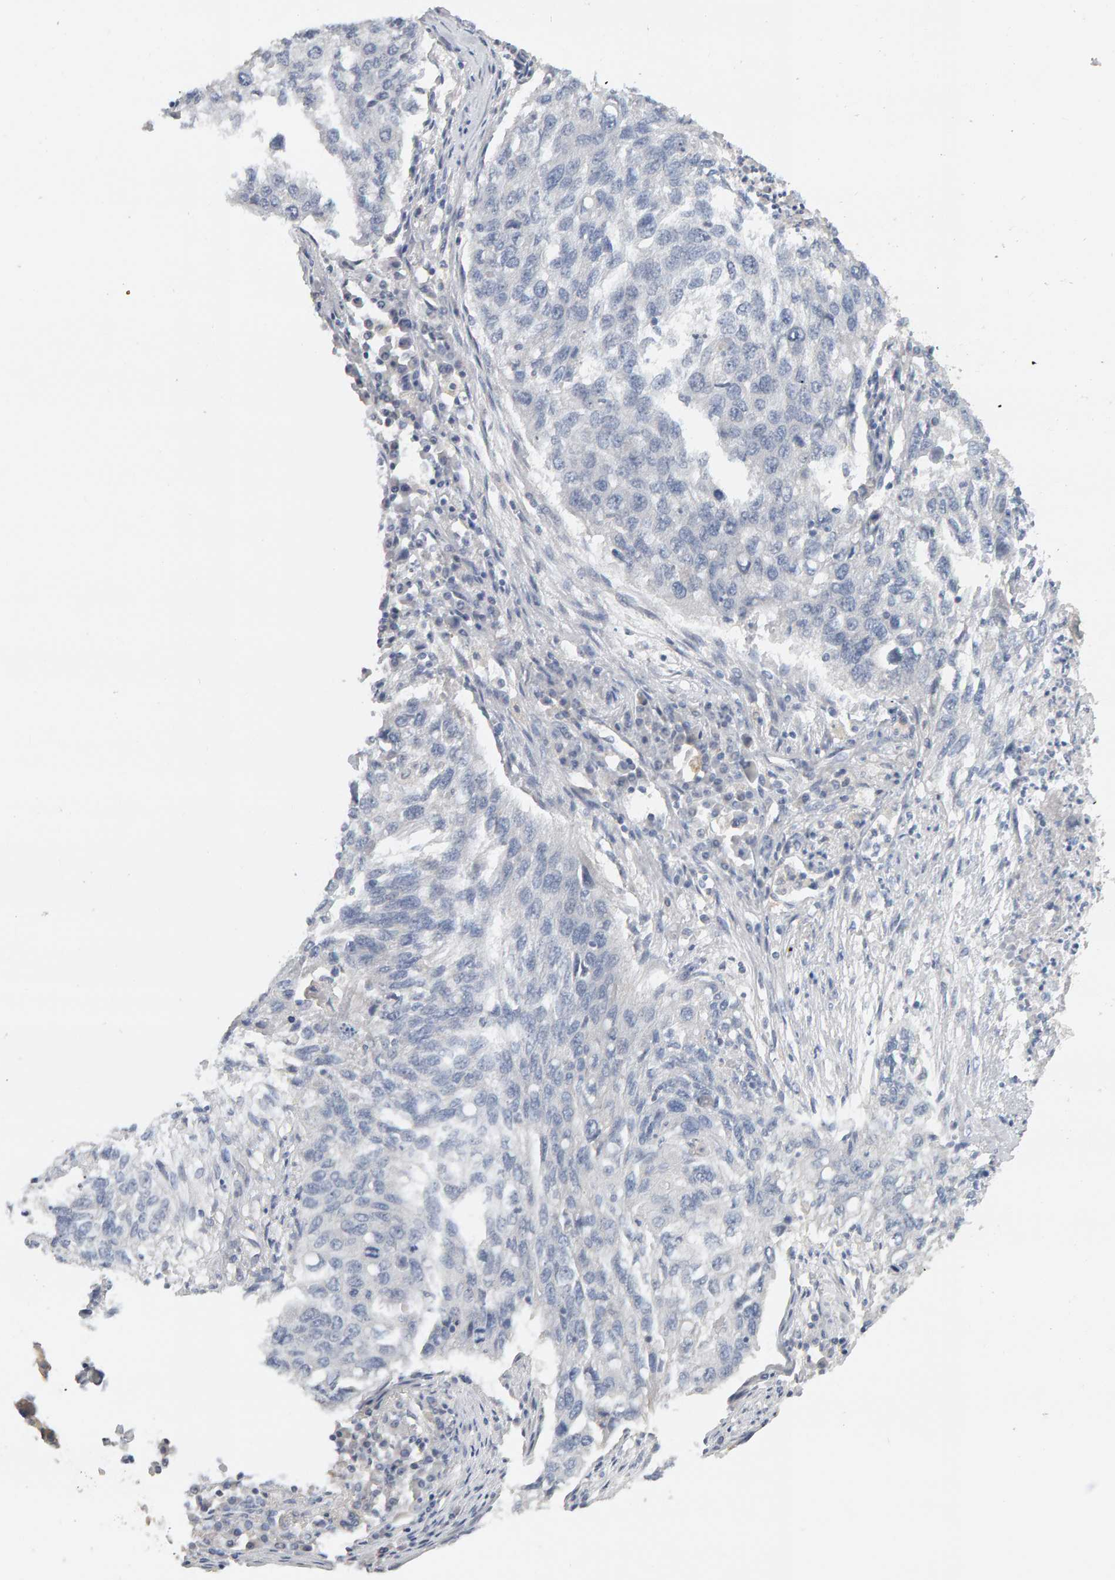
{"staining": {"intensity": "negative", "quantity": "none", "location": "none"}, "tissue": "lung cancer", "cell_type": "Tumor cells", "image_type": "cancer", "snomed": [{"axis": "morphology", "description": "Squamous cell carcinoma, NOS"}, {"axis": "topography", "description": "Lung"}], "caption": "Immunohistochemistry histopathology image of lung cancer stained for a protein (brown), which demonstrates no expression in tumor cells.", "gene": "GFUS", "patient": {"sex": "female", "age": 63}}